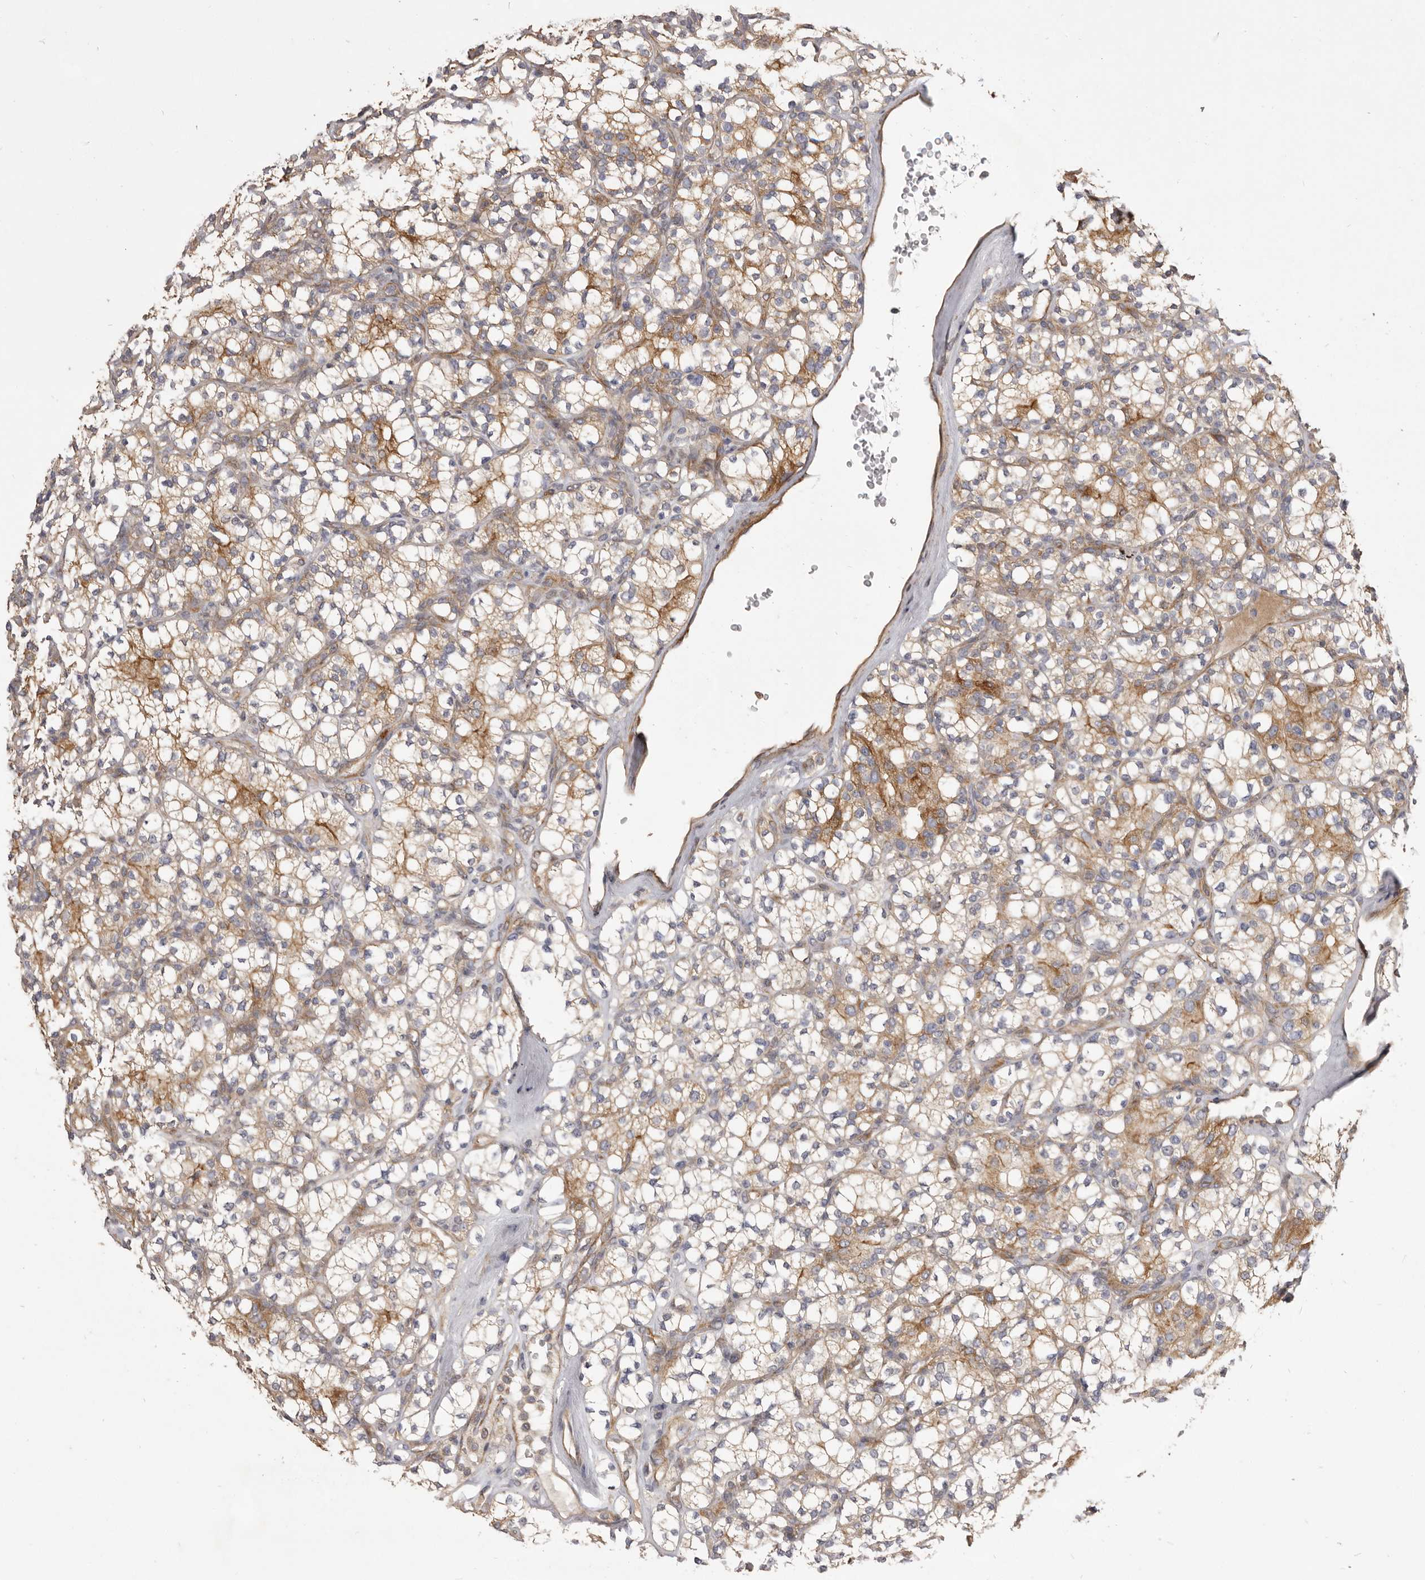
{"staining": {"intensity": "moderate", "quantity": "25%-75%", "location": "cytoplasmic/membranous"}, "tissue": "renal cancer", "cell_type": "Tumor cells", "image_type": "cancer", "snomed": [{"axis": "morphology", "description": "Adenocarcinoma, NOS"}, {"axis": "topography", "description": "Kidney"}], "caption": "Immunohistochemistry (IHC) (DAB (3,3'-diaminobenzidine)) staining of renal cancer (adenocarcinoma) shows moderate cytoplasmic/membranous protein positivity in about 25%-75% of tumor cells. Immunohistochemistry (IHC) stains the protein of interest in brown and the nuclei are stained blue.", "gene": "VPS45", "patient": {"sex": "male", "age": 77}}